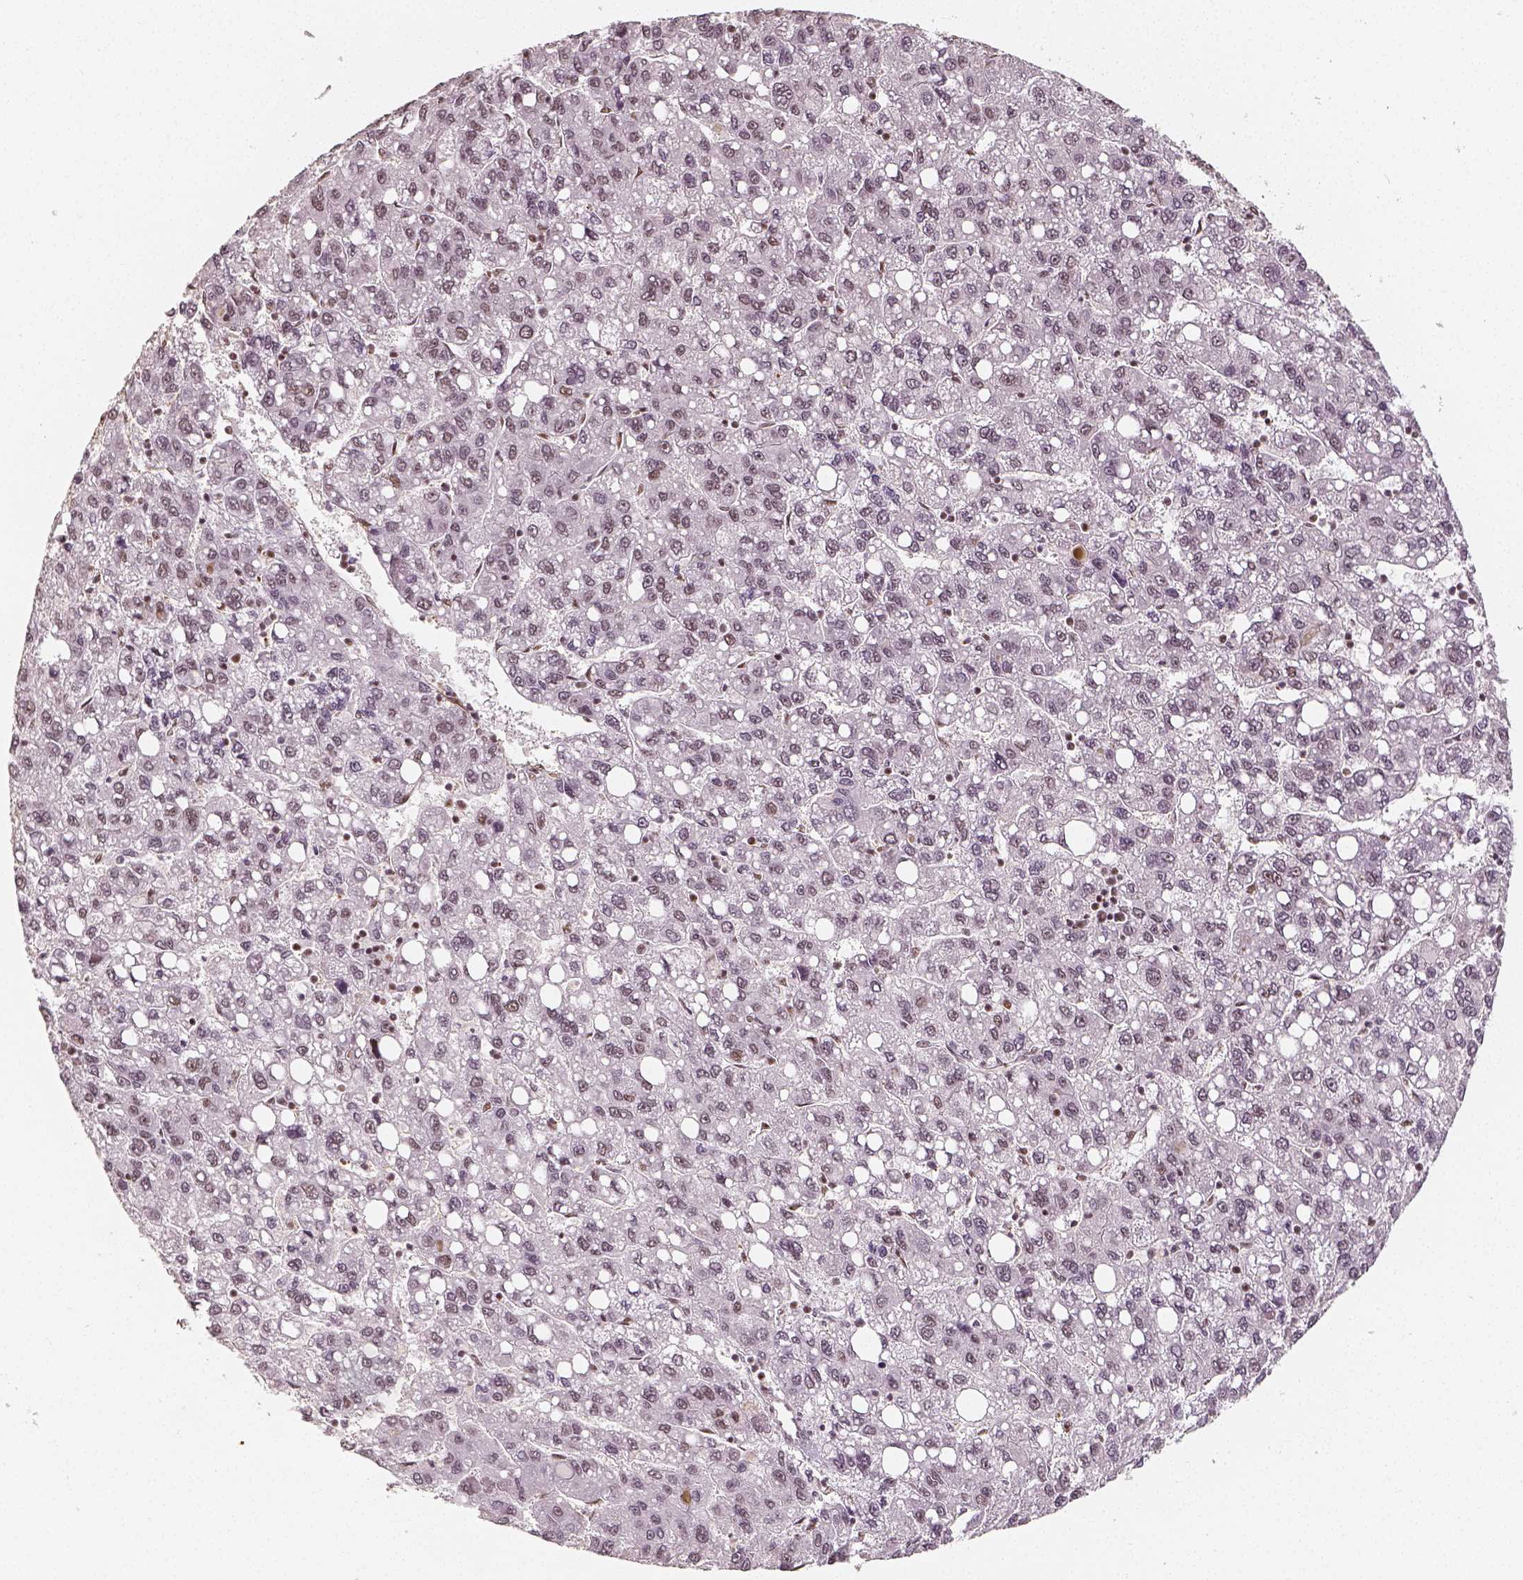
{"staining": {"intensity": "moderate", "quantity": ">75%", "location": "nuclear"}, "tissue": "liver cancer", "cell_type": "Tumor cells", "image_type": "cancer", "snomed": [{"axis": "morphology", "description": "Carcinoma, Hepatocellular, NOS"}, {"axis": "topography", "description": "Liver"}], "caption": "DAB immunohistochemical staining of hepatocellular carcinoma (liver) shows moderate nuclear protein expression in about >75% of tumor cells. (DAB IHC, brown staining for protein, blue staining for nuclei).", "gene": "HDAC1", "patient": {"sex": "female", "age": 82}}